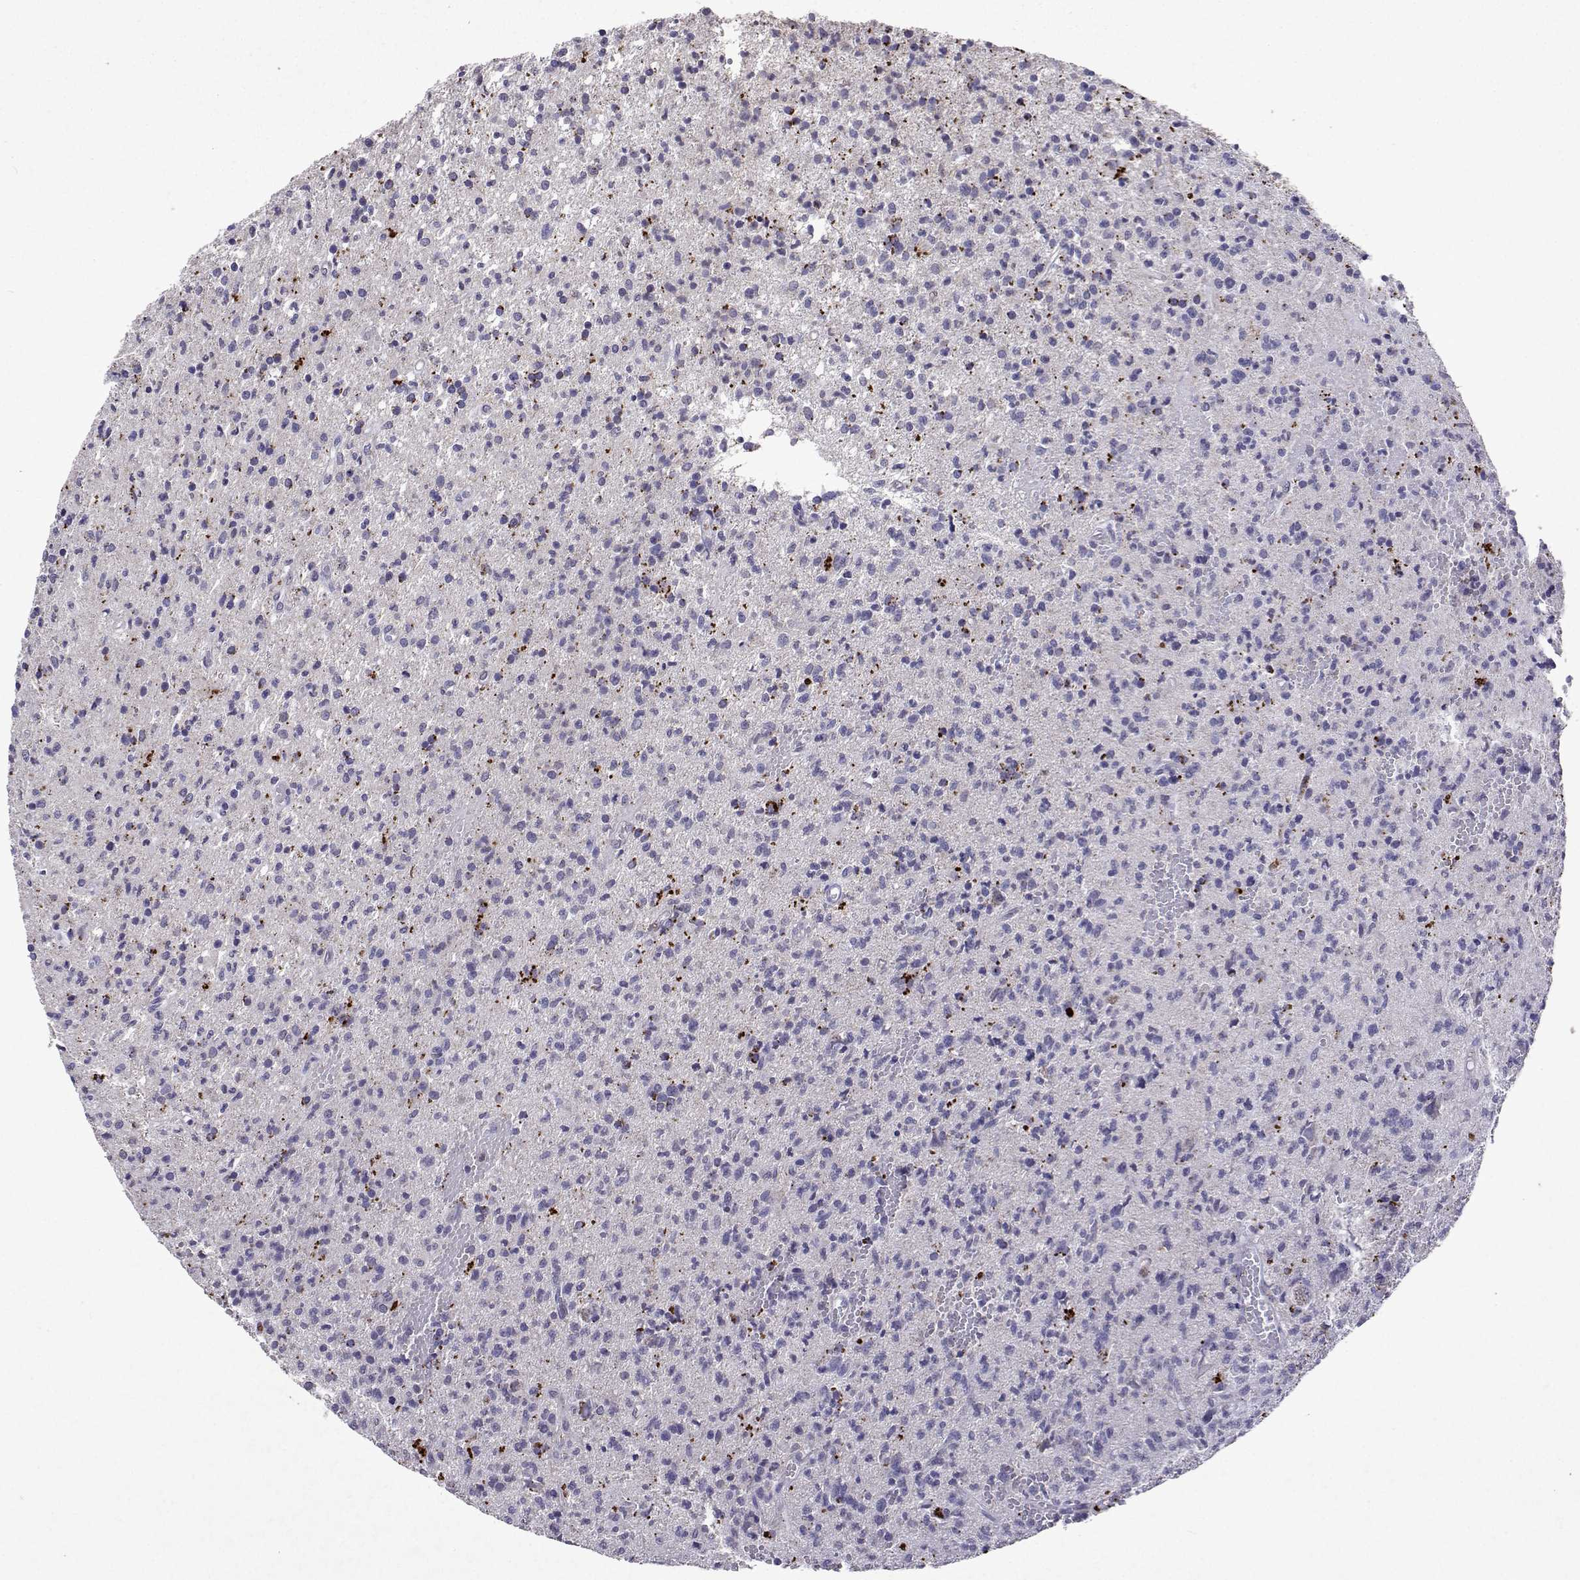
{"staining": {"intensity": "negative", "quantity": "none", "location": "none"}, "tissue": "glioma", "cell_type": "Tumor cells", "image_type": "cancer", "snomed": [{"axis": "morphology", "description": "Glioma, malignant, Low grade"}, {"axis": "topography", "description": "Brain"}], "caption": "Glioma was stained to show a protein in brown. There is no significant expression in tumor cells.", "gene": "DUSP28", "patient": {"sex": "male", "age": 64}}